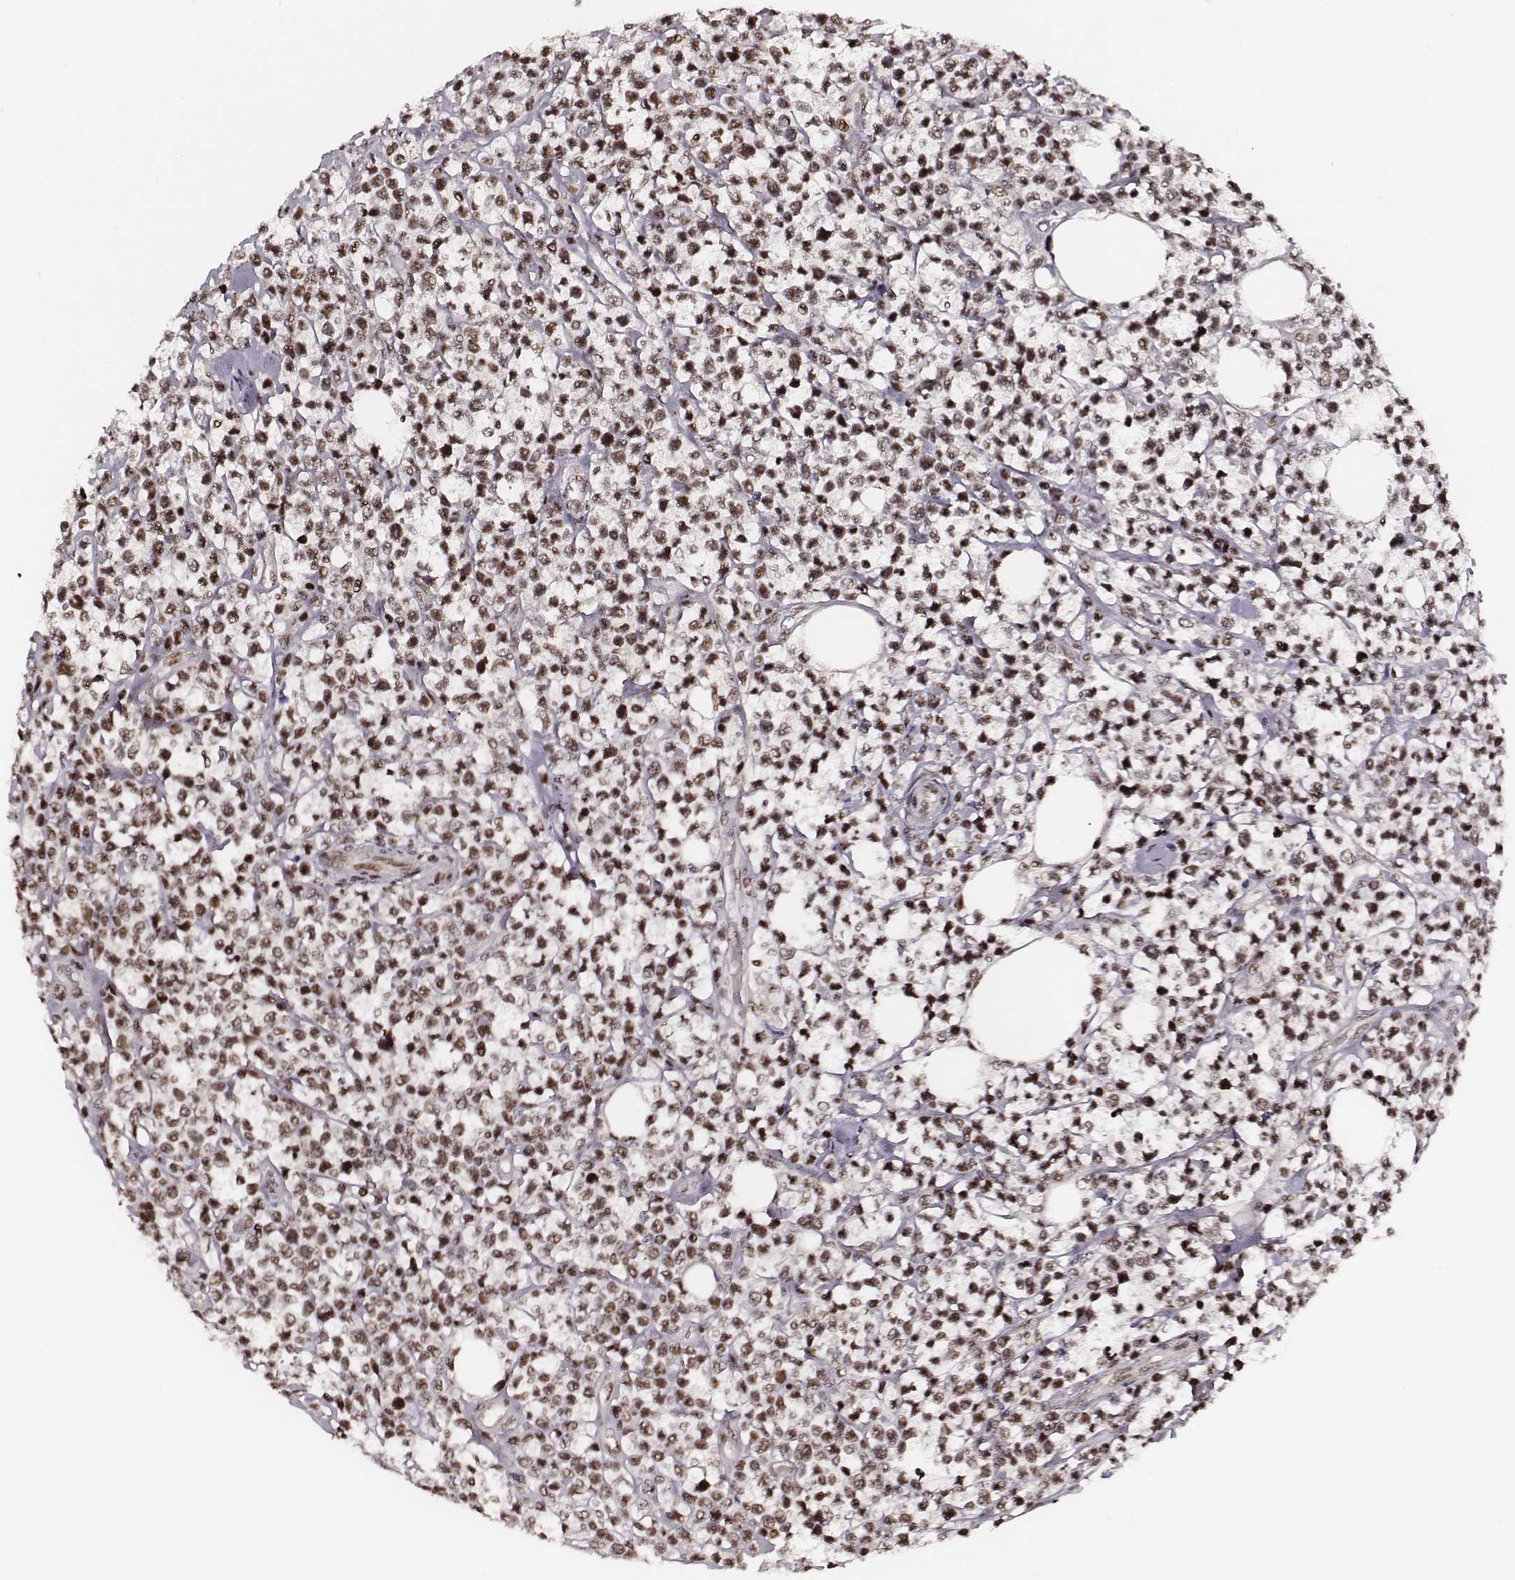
{"staining": {"intensity": "strong", "quantity": ">75%", "location": "nuclear"}, "tissue": "lymphoma", "cell_type": "Tumor cells", "image_type": "cancer", "snomed": [{"axis": "morphology", "description": "Malignant lymphoma, non-Hodgkin's type, High grade"}, {"axis": "topography", "description": "Soft tissue"}], "caption": "IHC histopathology image of lymphoma stained for a protein (brown), which demonstrates high levels of strong nuclear positivity in about >75% of tumor cells.", "gene": "PPARA", "patient": {"sex": "female", "age": 56}}